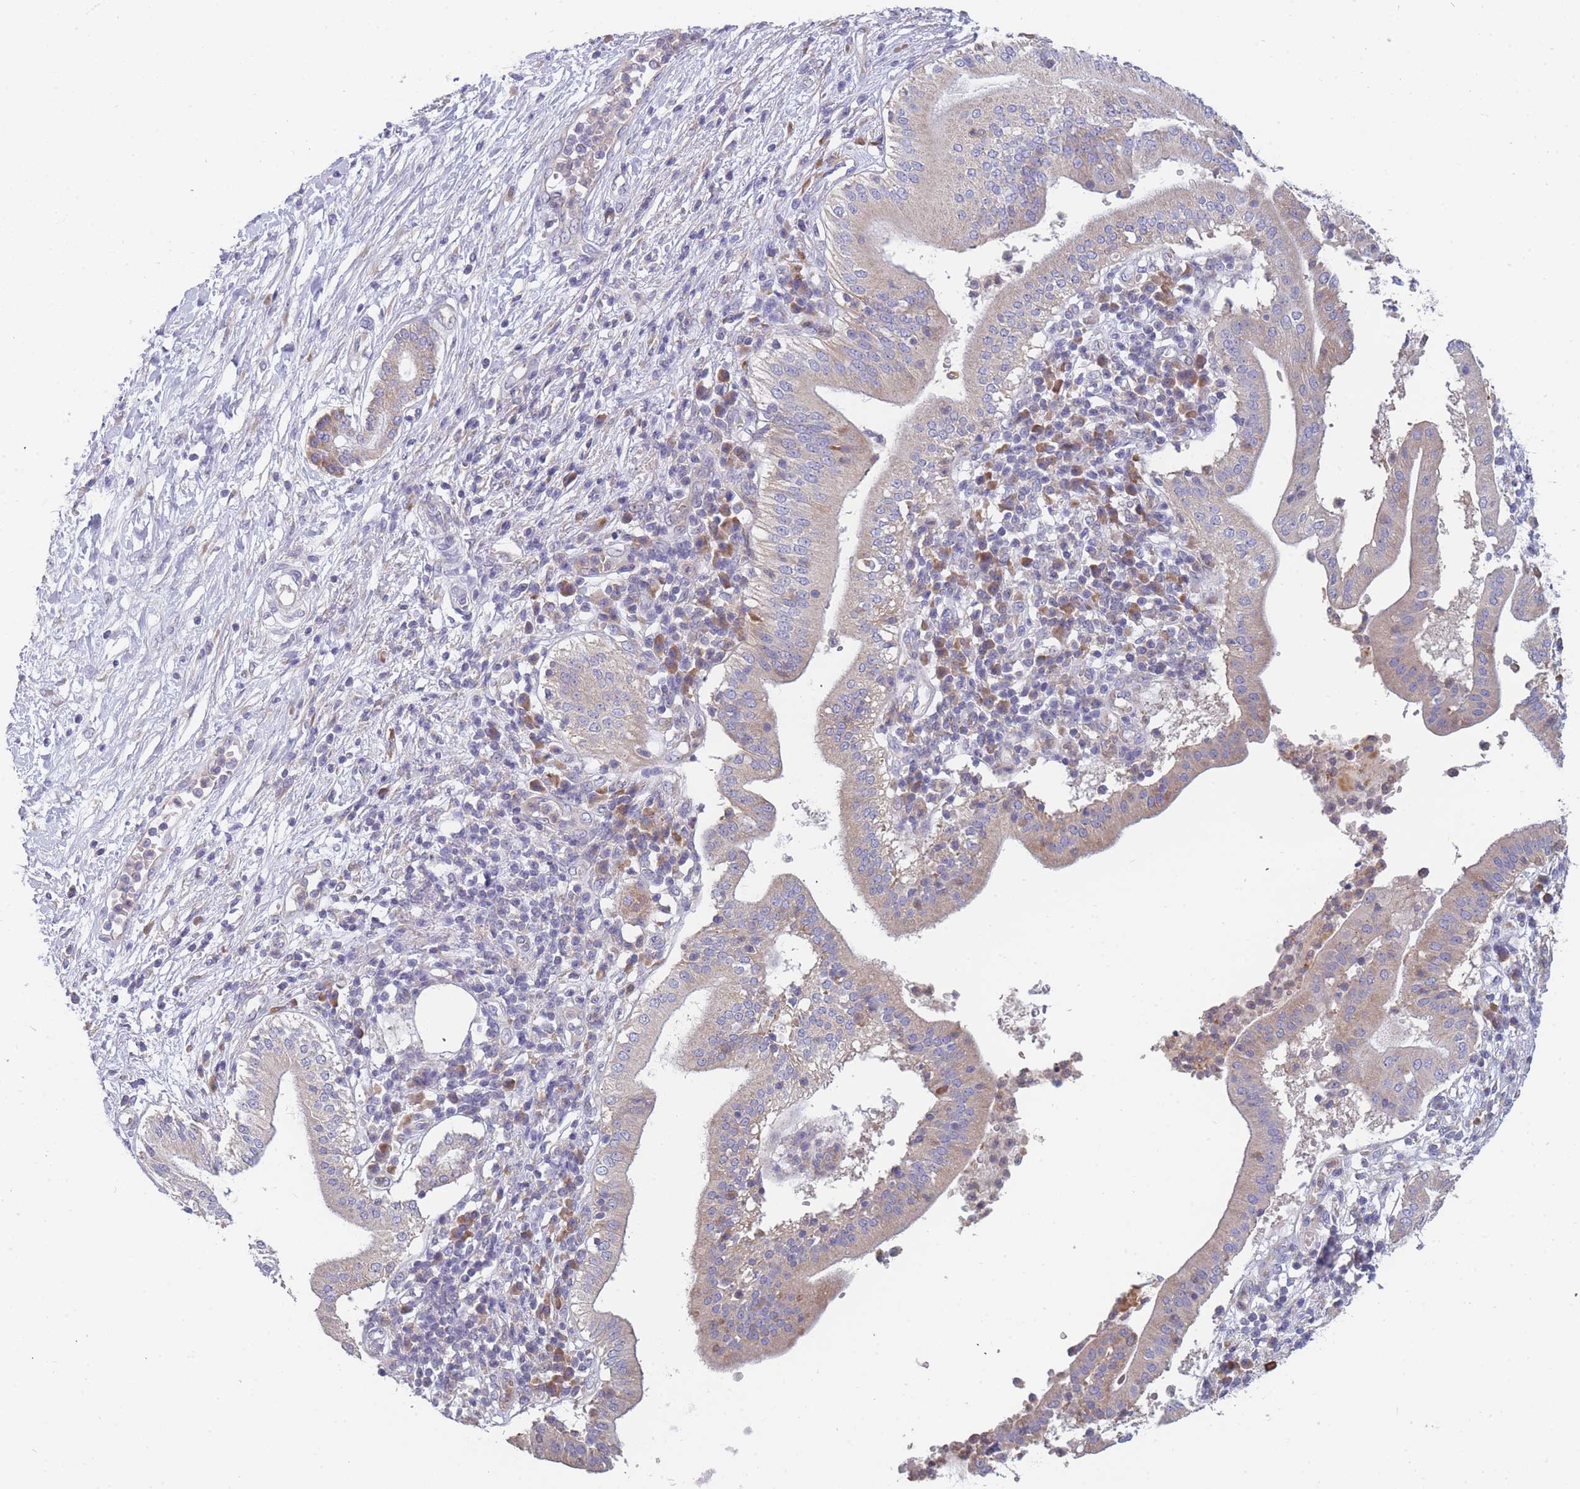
{"staining": {"intensity": "weak", "quantity": ">75%", "location": "cytoplasmic/membranous"}, "tissue": "pancreatic cancer", "cell_type": "Tumor cells", "image_type": "cancer", "snomed": [{"axis": "morphology", "description": "Adenocarcinoma, NOS"}, {"axis": "topography", "description": "Pancreas"}], "caption": "About >75% of tumor cells in adenocarcinoma (pancreatic) demonstrate weak cytoplasmic/membranous protein positivity as visualized by brown immunohistochemical staining.", "gene": "NDUFAF6", "patient": {"sex": "male", "age": 68}}